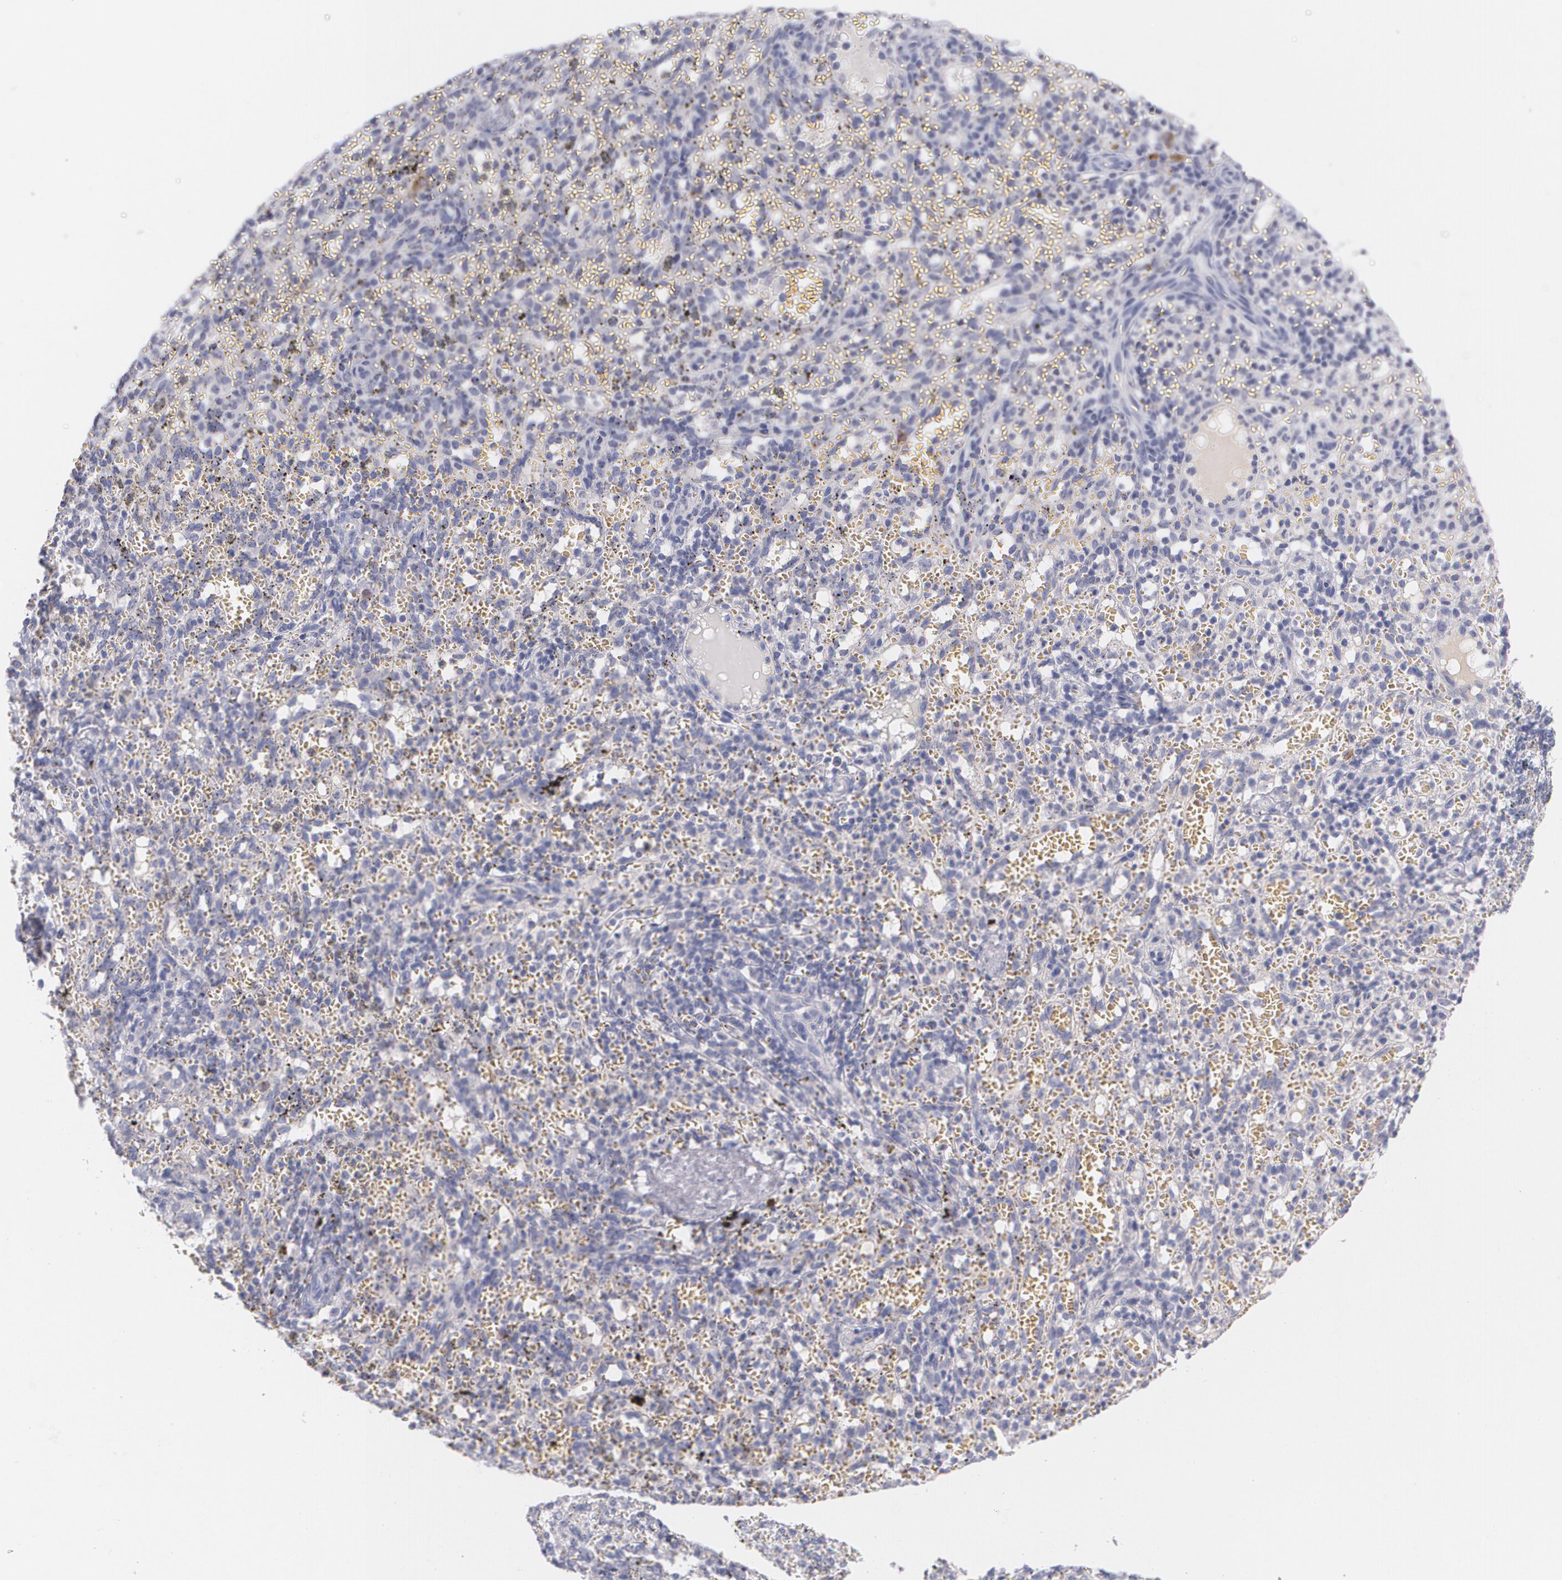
{"staining": {"intensity": "negative", "quantity": "none", "location": "none"}, "tissue": "spleen", "cell_type": "Cells in red pulp", "image_type": "normal", "snomed": [{"axis": "morphology", "description": "Normal tissue, NOS"}, {"axis": "topography", "description": "Spleen"}], "caption": "Micrograph shows no protein staining in cells in red pulp of normal spleen. (Brightfield microscopy of DAB IHC at high magnification).", "gene": "HMMR", "patient": {"sex": "female", "age": 10}}